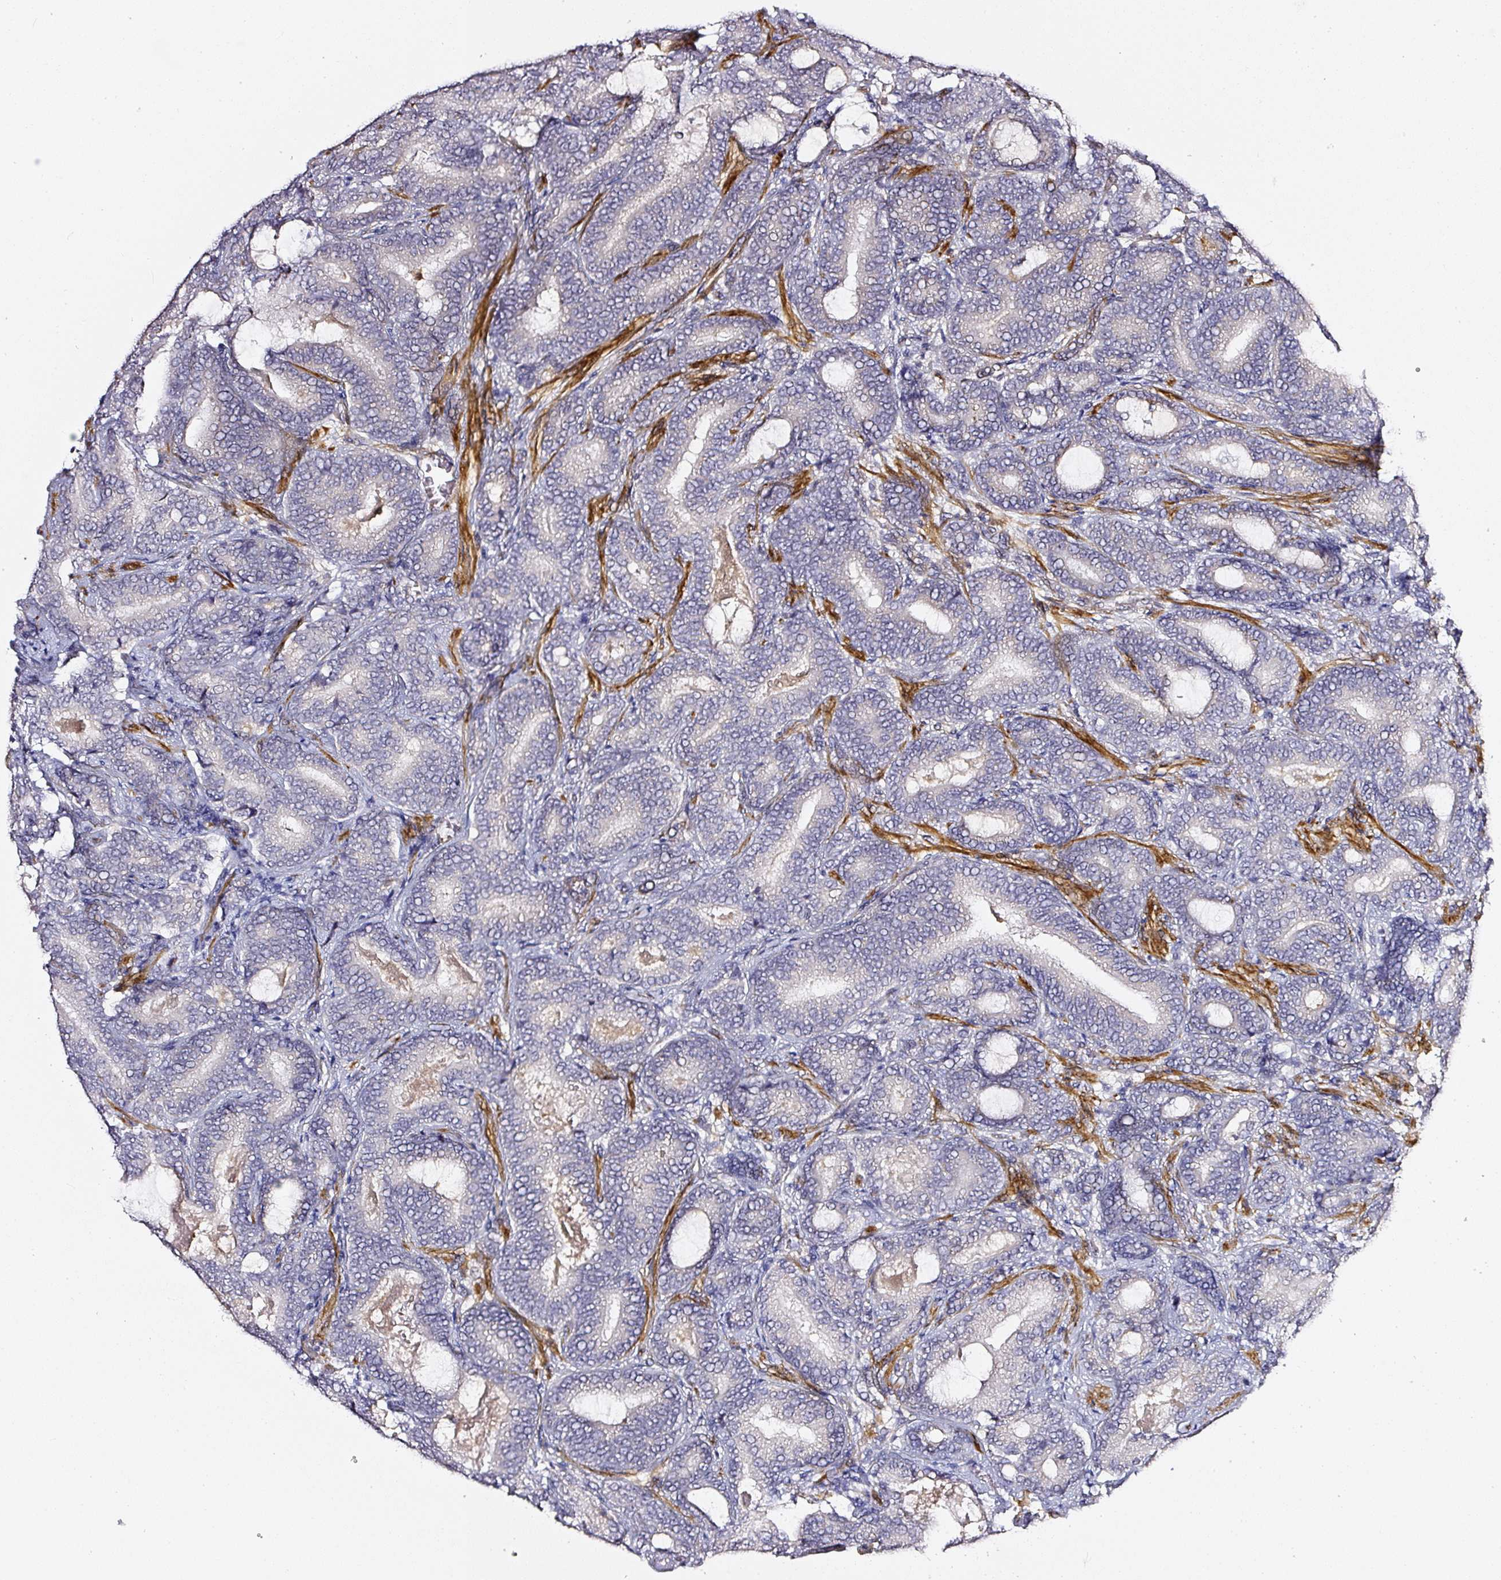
{"staining": {"intensity": "negative", "quantity": "none", "location": "none"}, "tissue": "prostate cancer", "cell_type": "Tumor cells", "image_type": "cancer", "snomed": [{"axis": "morphology", "description": "Adenocarcinoma, Low grade"}, {"axis": "topography", "description": "Prostate and seminal vesicle, NOS"}], "caption": "Immunohistochemical staining of adenocarcinoma (low-grade) (prostate) displays no significant positivity in tumor cells.", "gene": "TOGARAM1", "patient": {"sex": "male", "age": 61}}